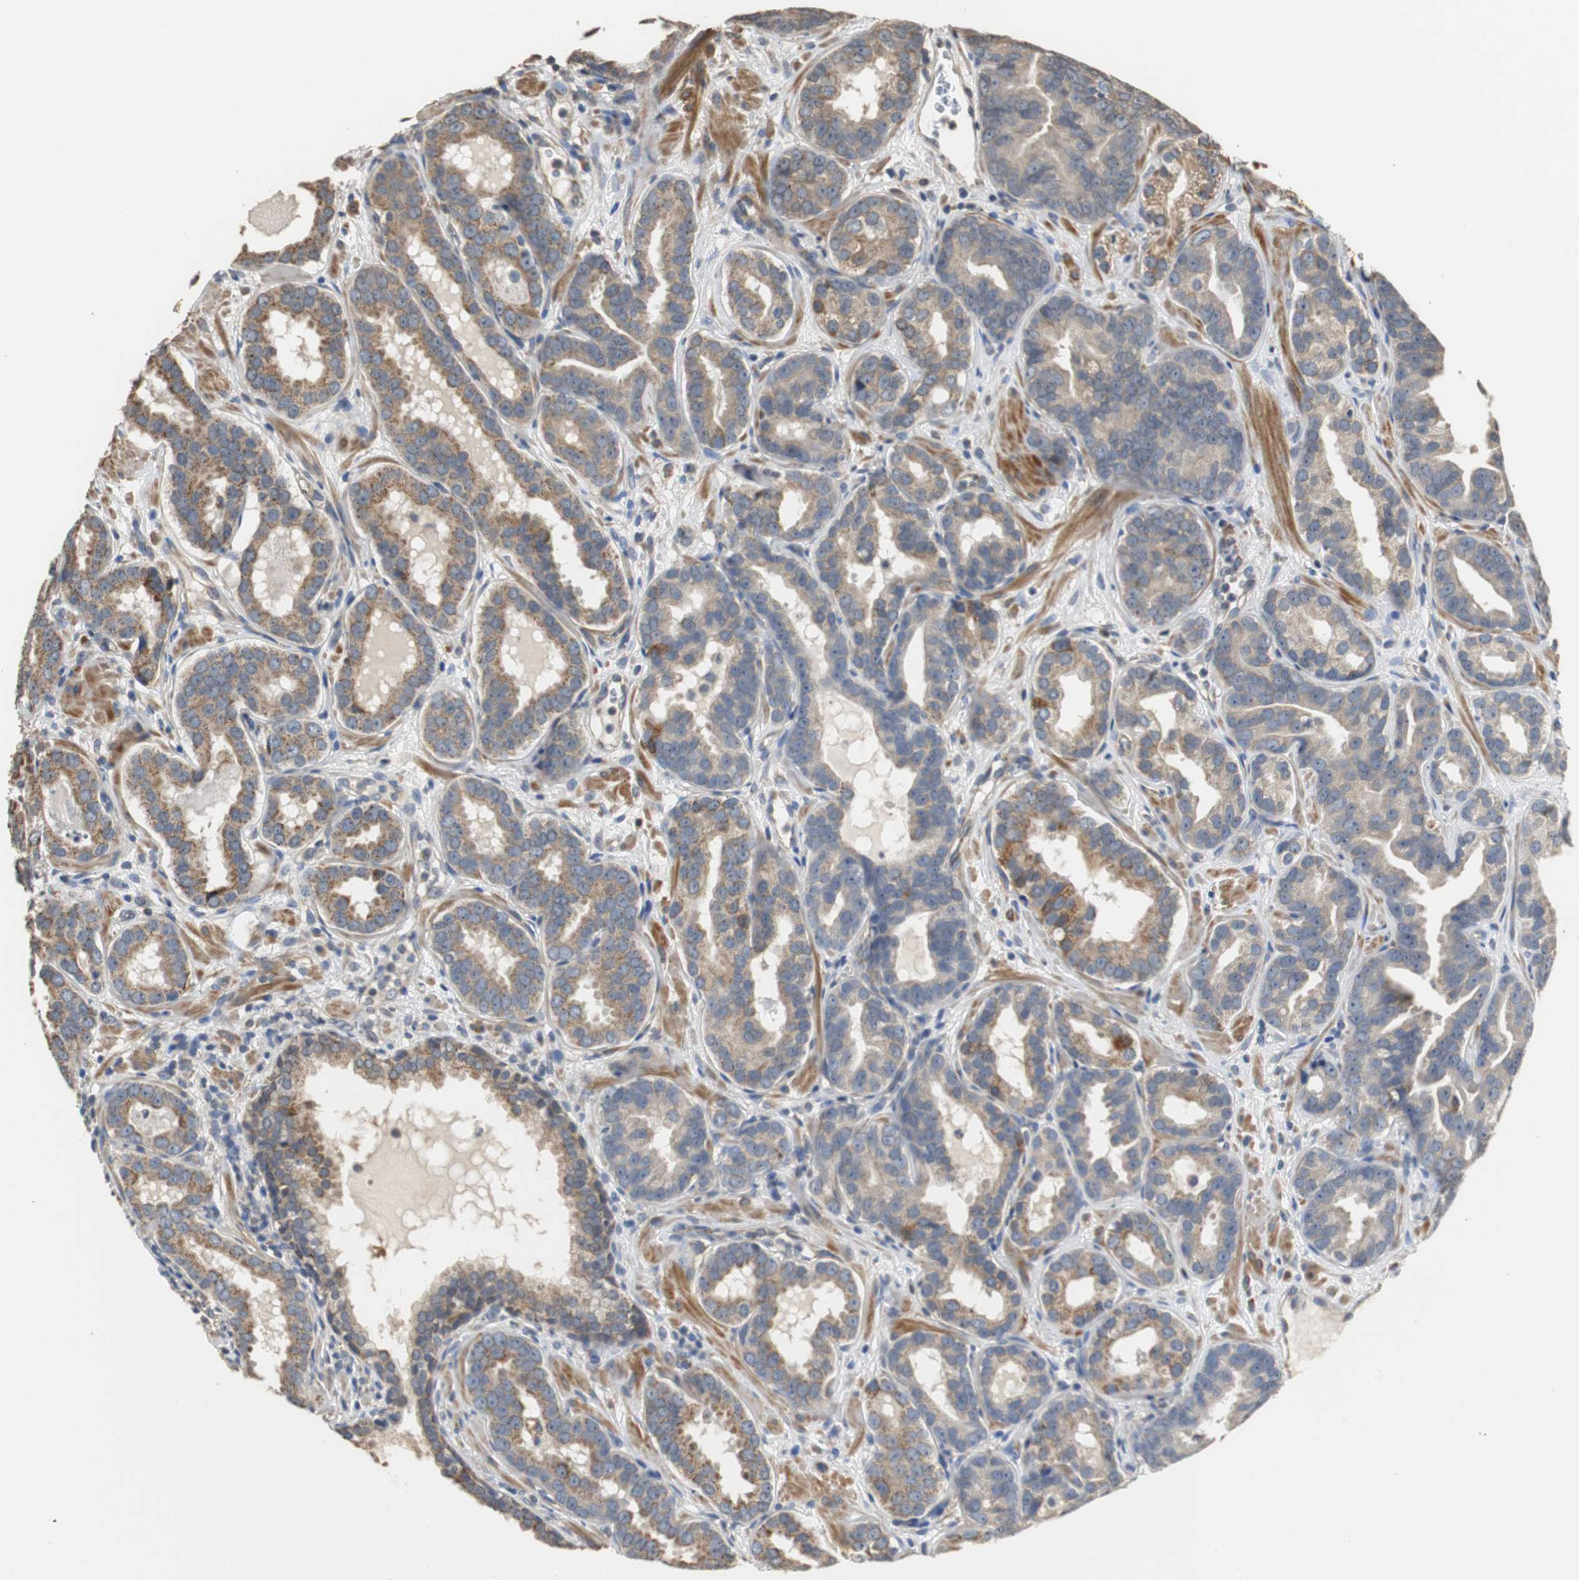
{"staining": {"intensity": "moderate", "quantity": ">75%", "location": "cytoplasmic/membranous"}, "tissue": "prostate cancer", "cell_type": "Tumor cells", "image_type": "cancer", "snomed": [{"axis": "morphology", "description": "Adenocarcinoma, Low grade"}, {"axis": "topography", "description": "Prostate"}], "caption": "There is medium levels of moderate cytoplasmic/membranous staining in tumor cells of prostate cancer, as demonstrated by immunohistochemical staining (brown color).", "gene": "HMGCL", "patient": {"sex": "male", "age": 59}}